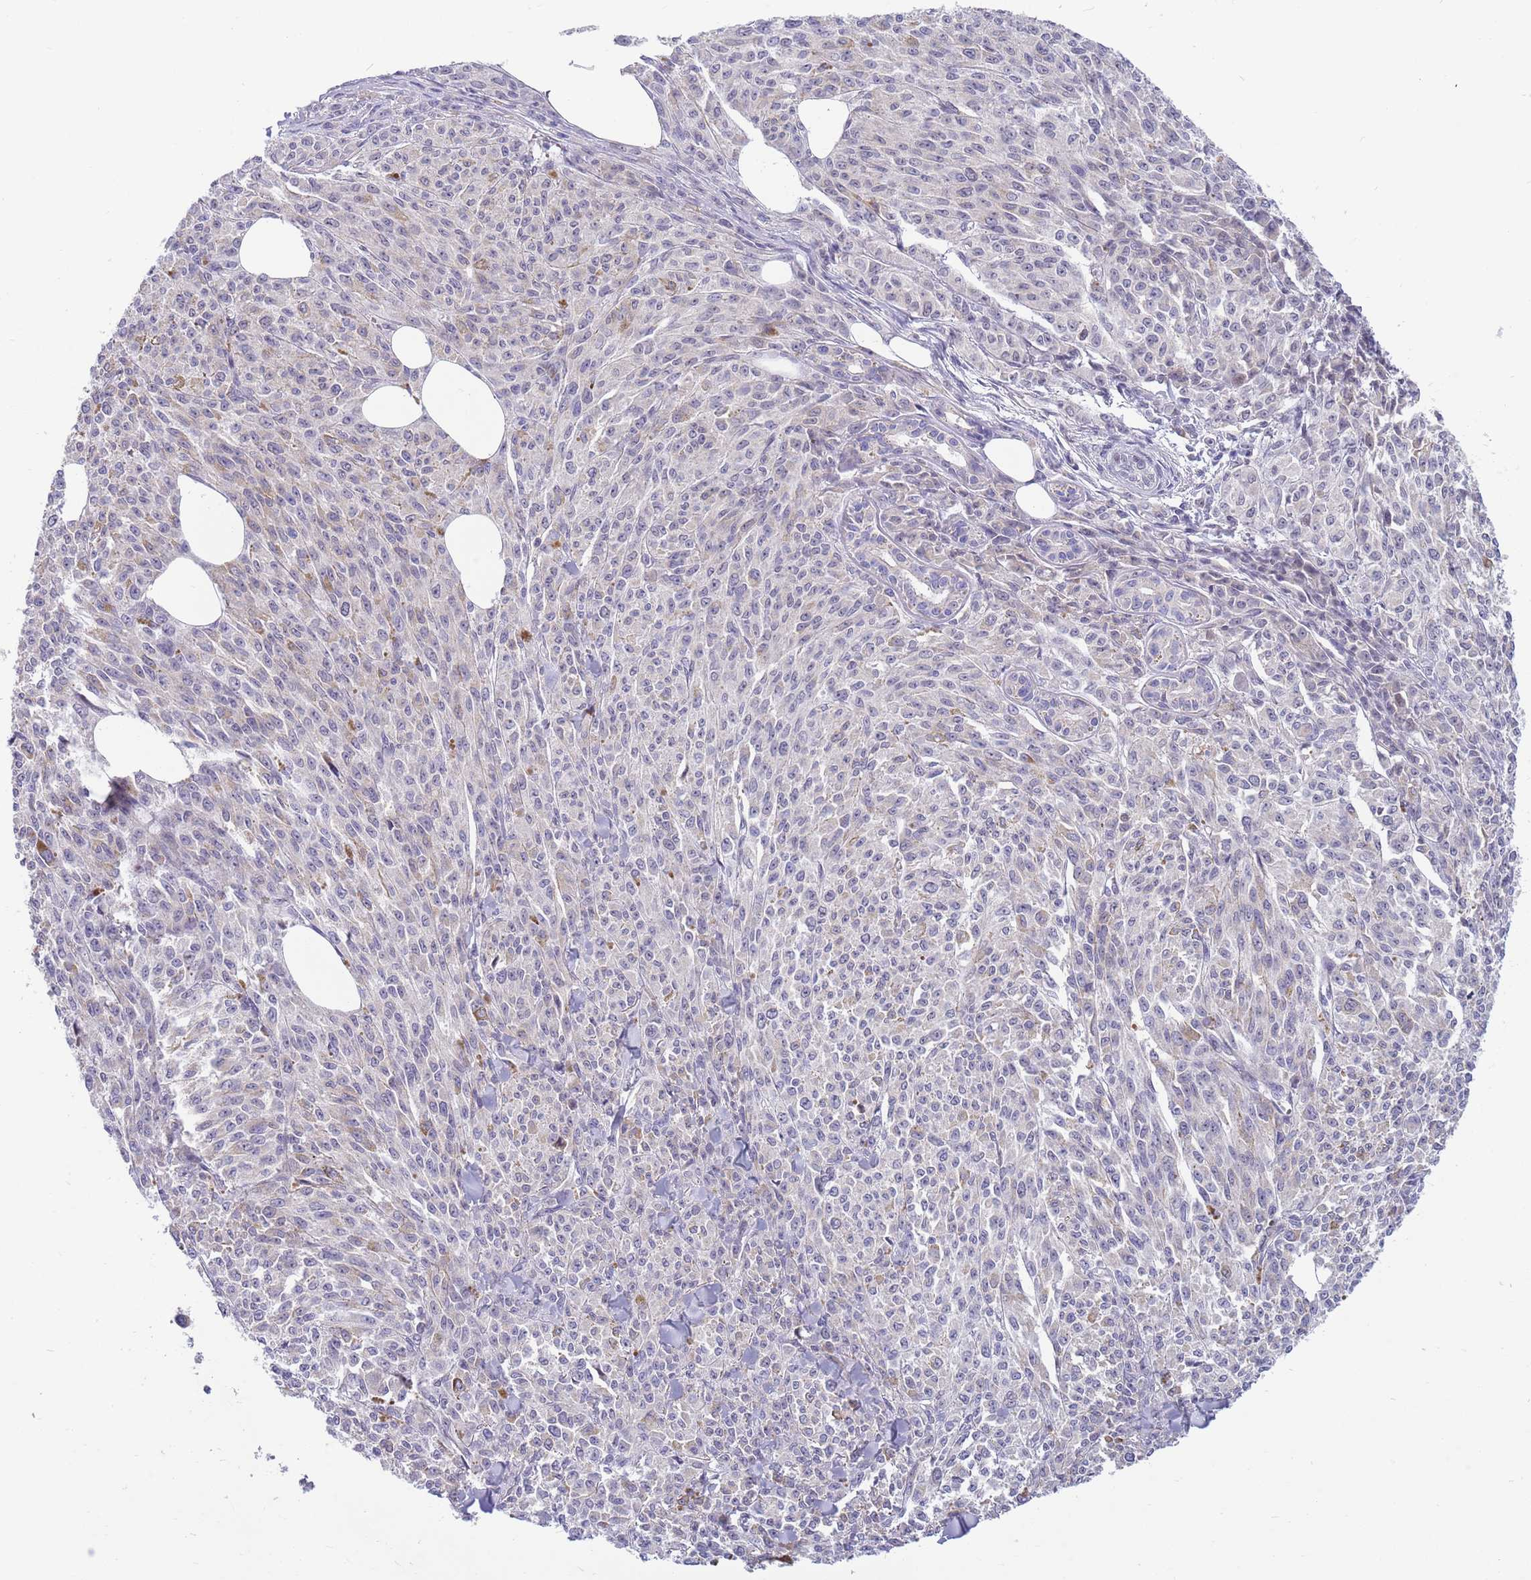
{"staining": {"intensity": "negative", "quantity": "none", "location": "none"}, "tissue": "melanoma", "cell_type": "Tumor cells", "image_type": "cancer", "snomed": [{"axis": "morphology", "description": "Malignant melanoma, NOS"}, {"axis": "topography", "description": "Skin"}], "caption": "This is a image of IHC staining of melanoma, which shows no positivity in tumor cells.", "gene": "NLRP6", "patient": {"sex": "female", "age": 52}}